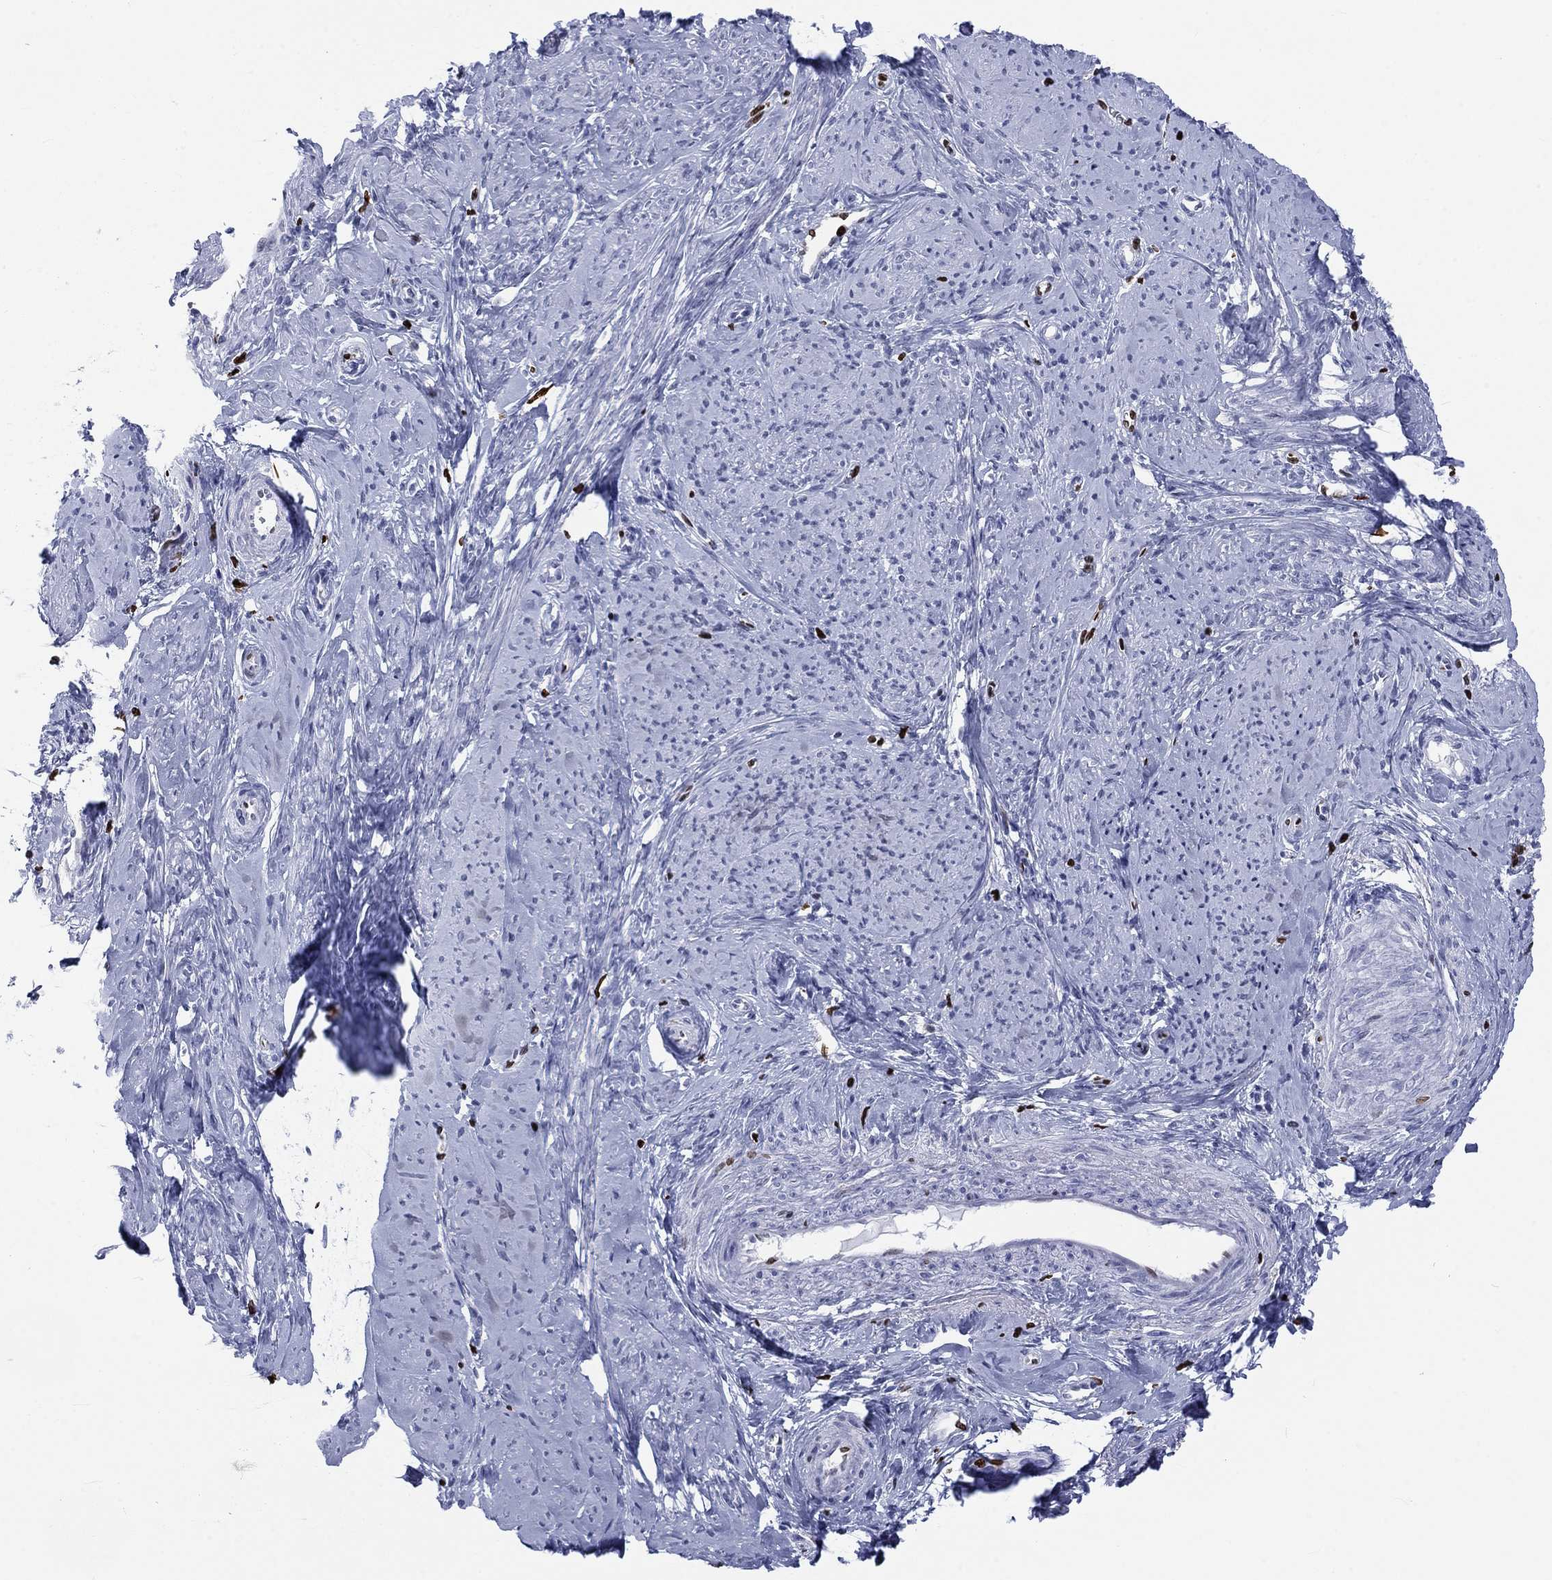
{"staining": {"intensity": "negative", "quantity": "none", "location": "none"}, "tissue": "smooth muscle", "cell_type": "Smooth muscle cells", "image_type": "normal", "snomed": [{"axis": "morphology", "description": "Normal tissue, NOS"}, {"axis": "topography", "description": "Smooth muscle"}], "caption": "The photomicrograph shows no staining of smooth muscle cells in benign smooth muscle.", "gene": "H1", "patient": {"sex": "female", "age": 48}}